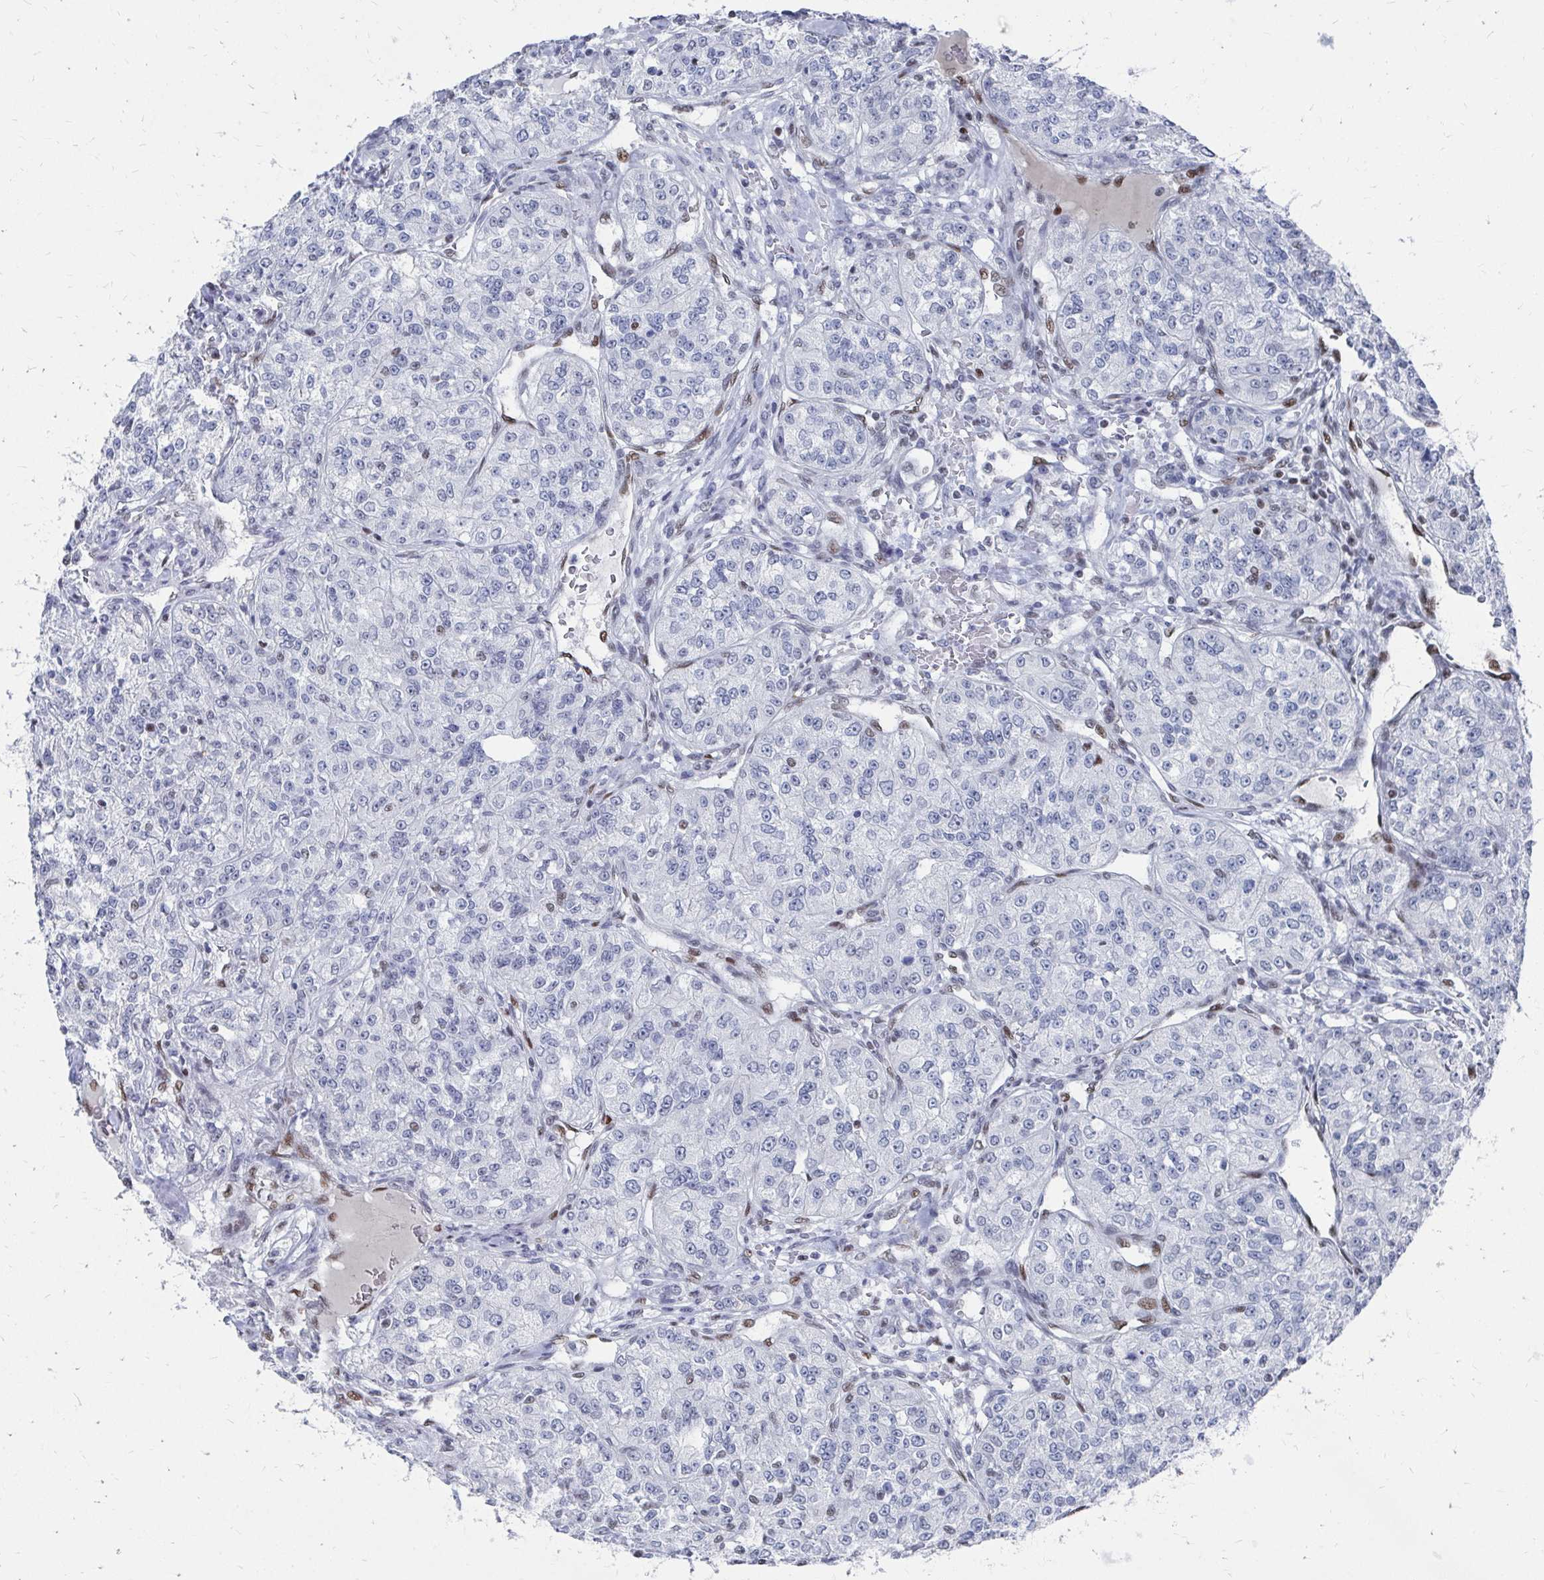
{"staining": {"intensity": "negative", "quantity": "none", "location": "none"}, "tissue": "renal cancer", "cell_type": "Tumor cells", "image_type": "cancer", "snomed": [{"axis": "morphology", "description": "Adenocarcinoma, NOS"}, {"axis": "topography", "description": "Kidney"}], "caption": "Renal cancer stained for a protein using immunohistochemistry reveals no expression tumor cells.", "gene": "CDIN1", "patient": {"sex": "female", "age": 63}}